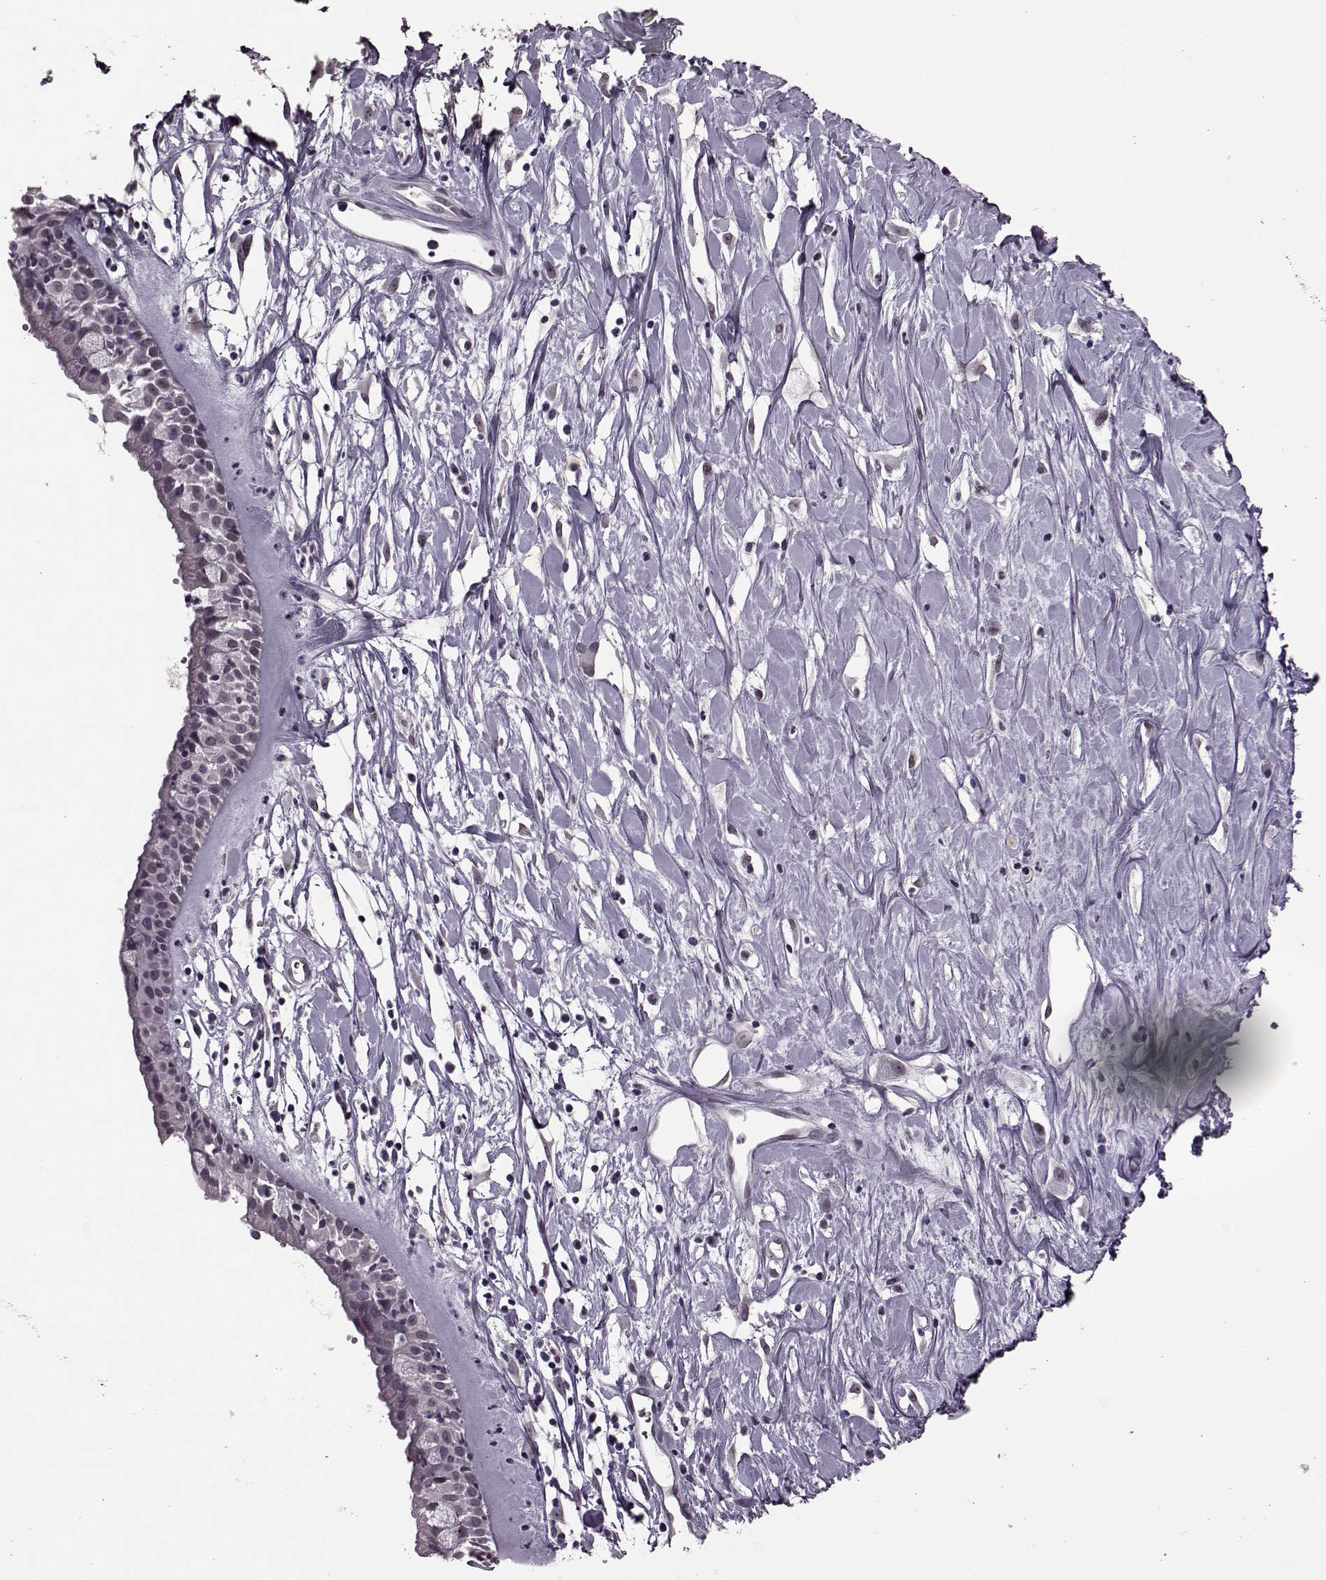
{"staining": {"intensity": "negative", "quantity": "none", "location": "none"}, "tissue": "nasopharynx", "cell_type": "Respiratory epithelial cells", "image_type": "normal", "snomed": [{"axis": "morphology", "description": "Normal tissue, NOS"}, {"axis": "topography", "description": "Nasopharynx"}], "caption": "Immunohistochemistry (IHC) of unremarkable human nasopharynx reveals no expression in respiratory epithelial cells. The staining is performed using DAB (3,3'-diaminobenzidine) brown chromogen with nuclei counter-stained in using hematoxylin.", "gene": "STX1A", "patient": {"sex": "female", "age": 85}}